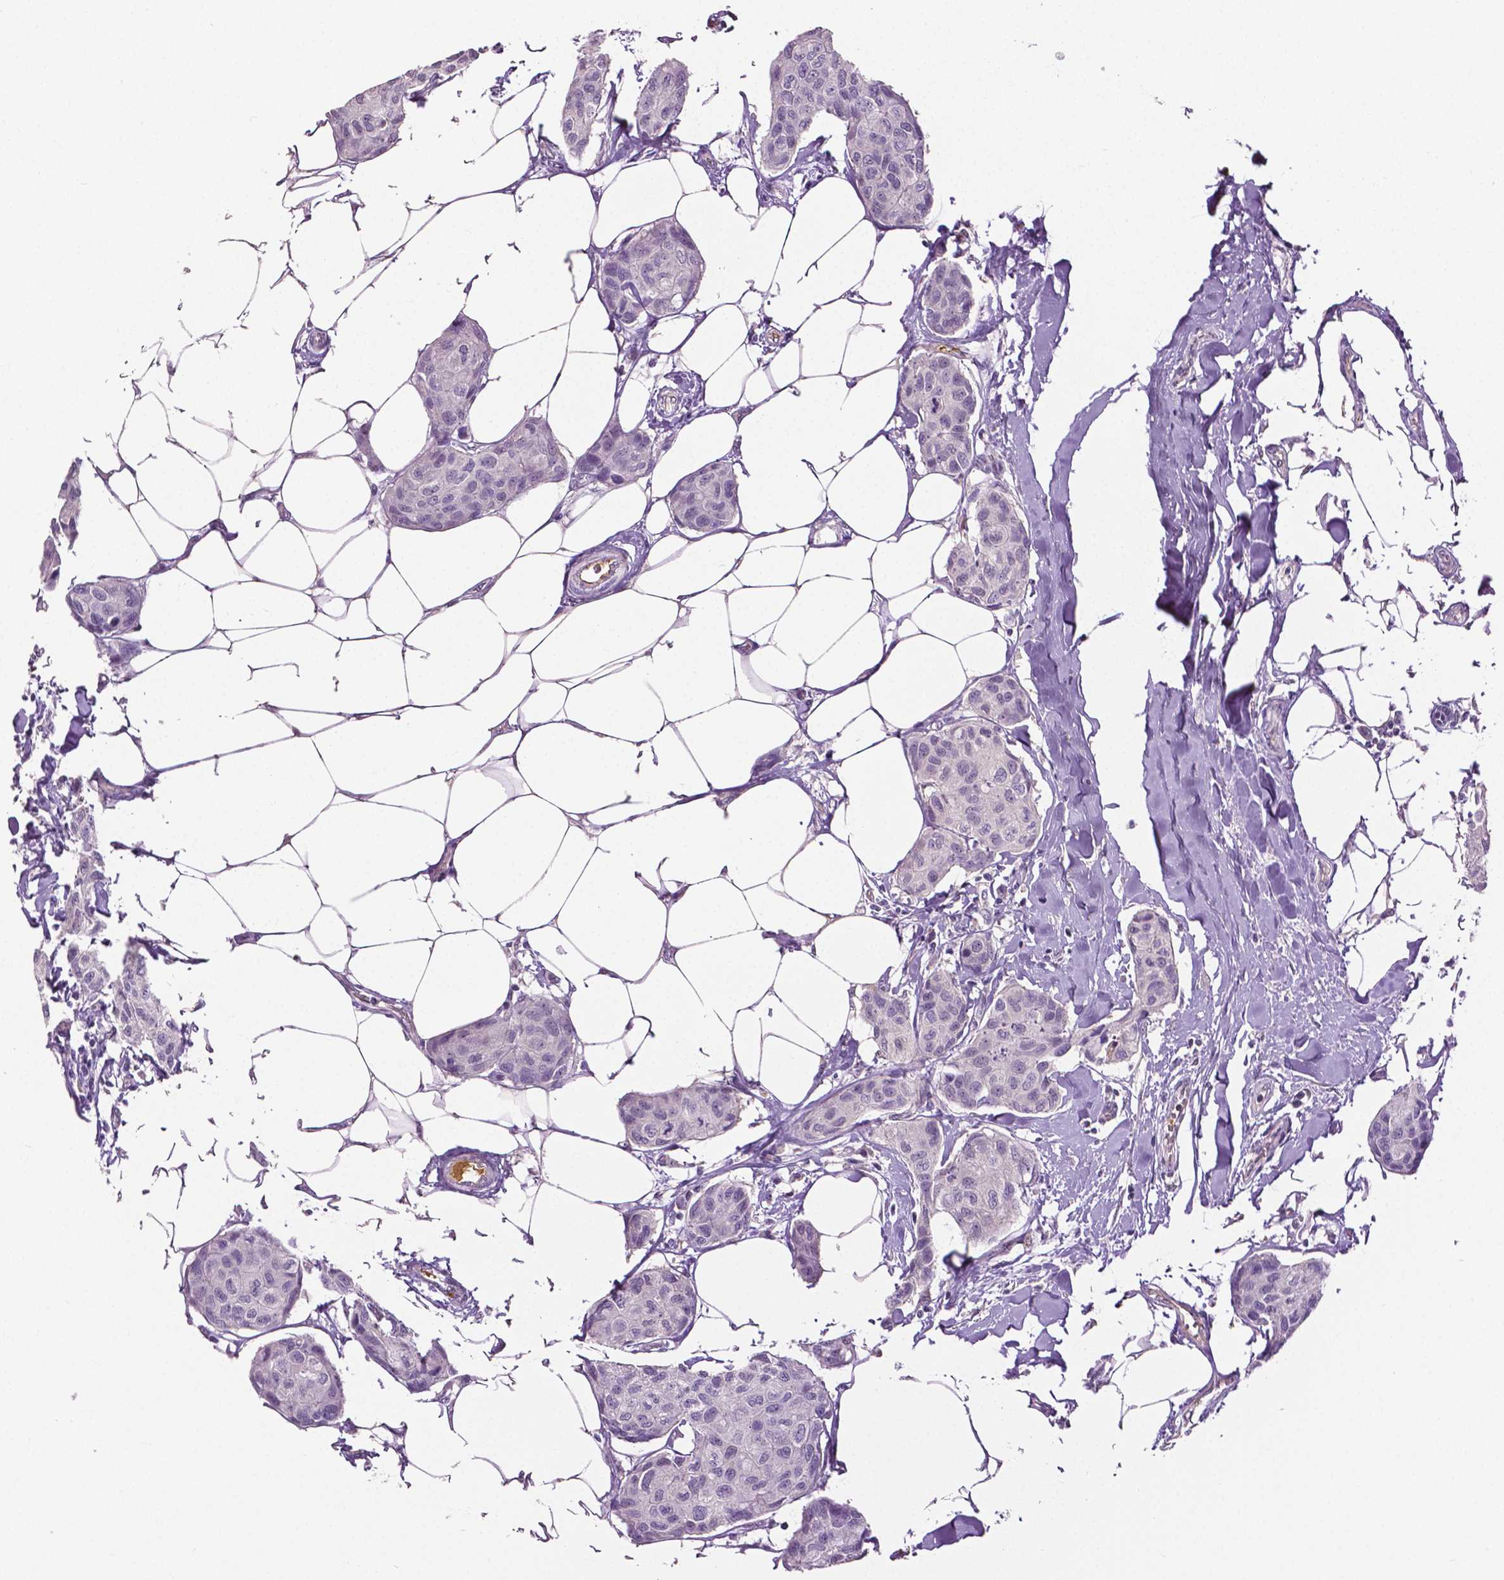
{"staining": {"intensity": "negative", "quantity": "none", "location": "none"}, "tissue": "breast cancer", "cell_type": "Tumor cells", "image_type": "cancer", "snomed": [{"axis": "morphology", "description": "Duct carcinoma"}, {"axis": "topography", "description": "Breast"}], "caption": "This is an immunohistochemistry (IHC) micrograph of breast infiltrating ductal carcinoma. There is no expression in tumor cells.", "gene": "PTPN5", "patient": {"sex": "female", "age": 80}}